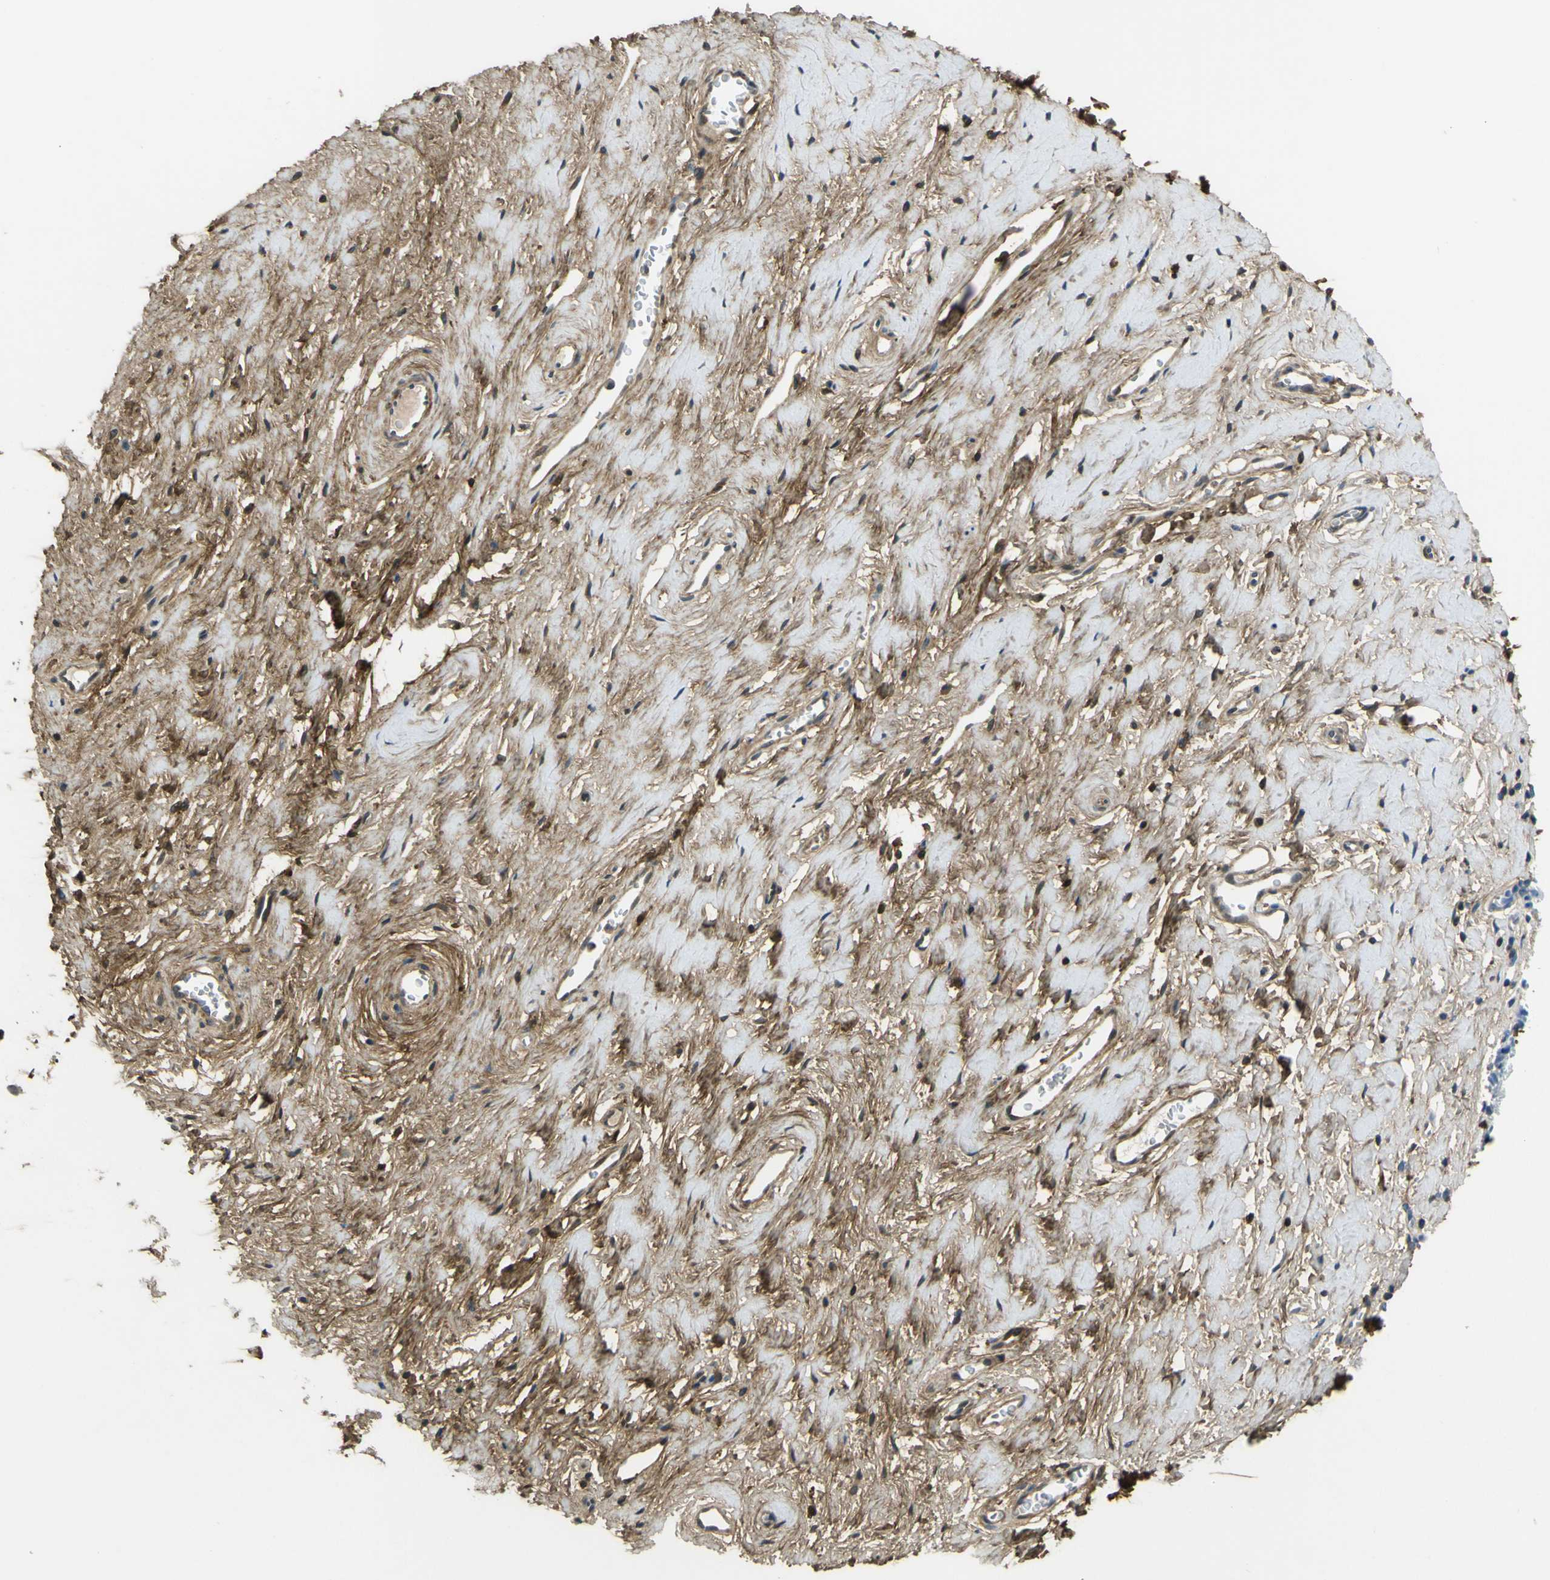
{"staining": {"intensity": "negative", "quantity": "none", "location": "none"}, "tissue": "vagina", "cell_type": "Squamous epithelial cells", "image_type": "normal", "snomed": [{"axis": "morphology", "description": "Normal tissue, NOS"}, {"axis": "topography", "description": "Soft tissue"}, {"axis": "topography", "description": "Vagina"}], "caption": "DAB (3,3'-diaminobenzidine) immunohistochemical staining of unremarkable human vagina exhibits no significant expression in squamous epithelial cells. (DAB IHC visualized using brightfield microscopy, high magnification).", "gene": "OGN", "patient": {"sex": "female", "age": 61}}